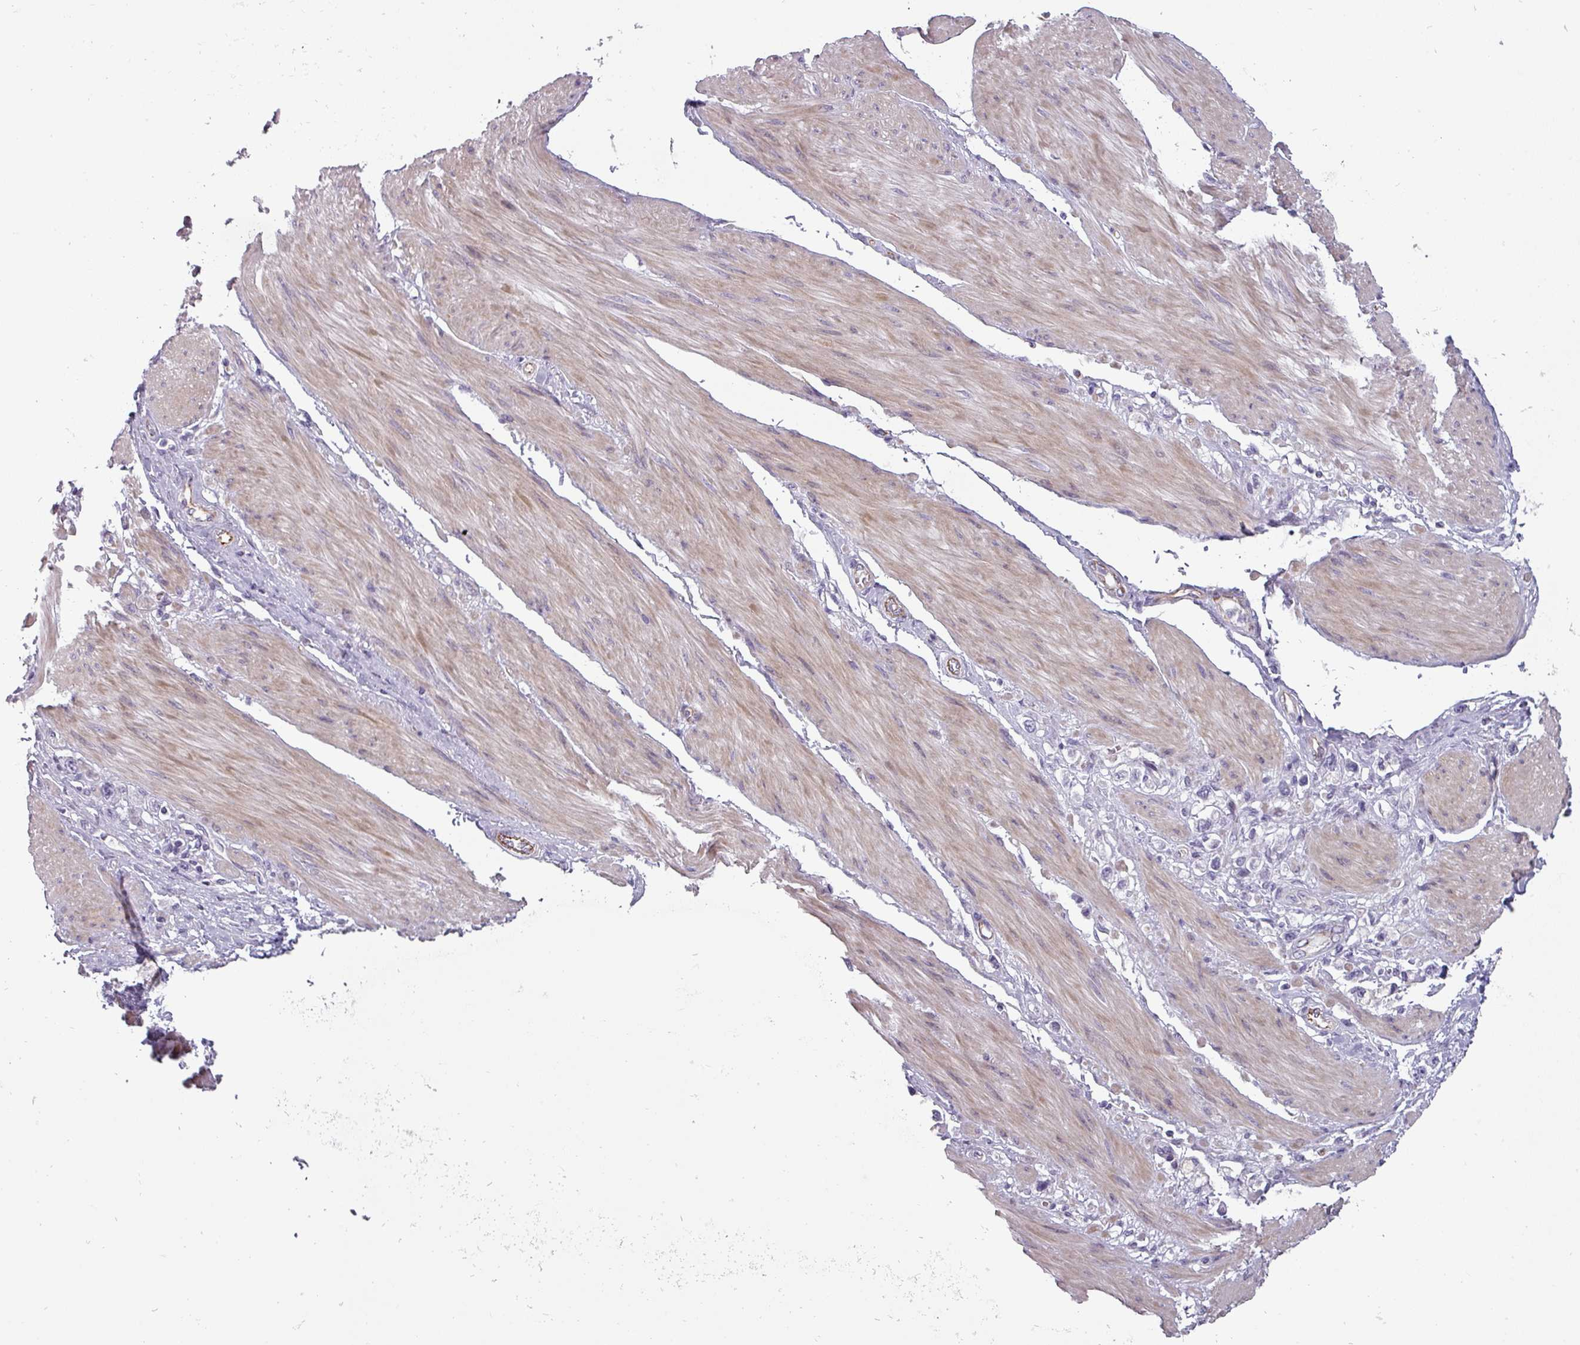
{"staining": {"intensity": "negative", "quantity": "none", "location": "none"}, "tissue": "stomach cancer", "cell_type": "Tumor cells", "image_type": "cancer", "snomed": [{"axis": "morphology", "description": "Adenocarcinoma, NOS"}, {"axis": "topography", "description": "Stomach"}], "caption": "Tumor cells are negative for protein expression in human stomach cancer. (DAB (3,3'-diaminobenzidine) immunohistochemistry, high magnification).", "gene": "CHRDL1", "patient": {"sex": "female", "age": 65}}